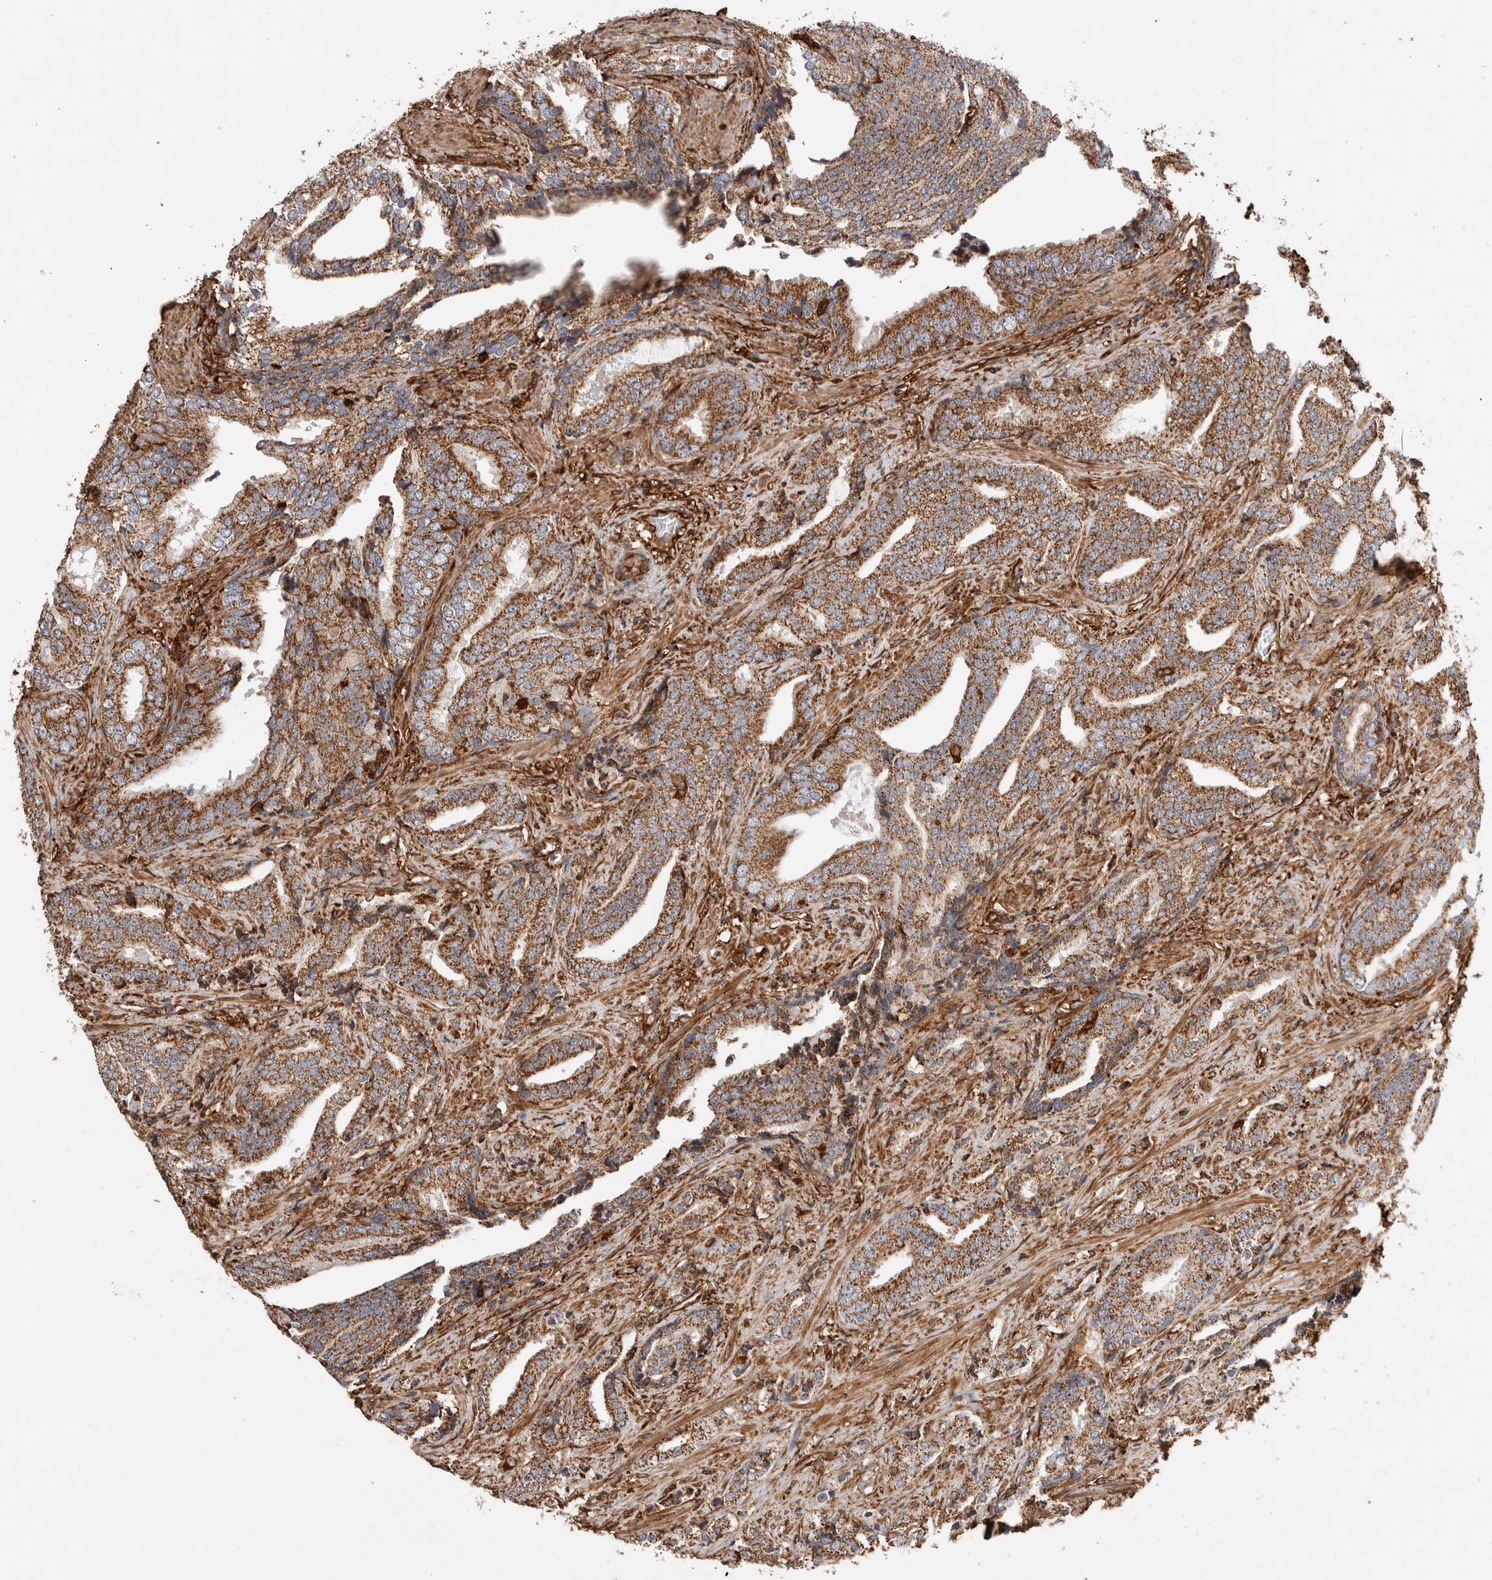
{"staining": {"intensity": "moderate", "quantity": ">75%", "location": "cytoplasmic/membranous"}, "tissue": "prostate cancer", "cell_type": "Tumor cells", "image_type": "cancer", "snomed": [{"axis": "morphology", "description": "Adenocarcinoma, Low grade"}, {"axis": "topography", "description": "Prostate"}], "caption": "This photomicrograph demonstrates prostate cancer (low-grade adenocarcinoma) stained with immunohistochemistry to label a protein in brown. The cytoplasmic/membranous of tumor cells show moderate positivity for the protein. Nuclei are counter-stained blue.", "gene": "ZNF397", "patient": {"sex": "male", "age": 67}}